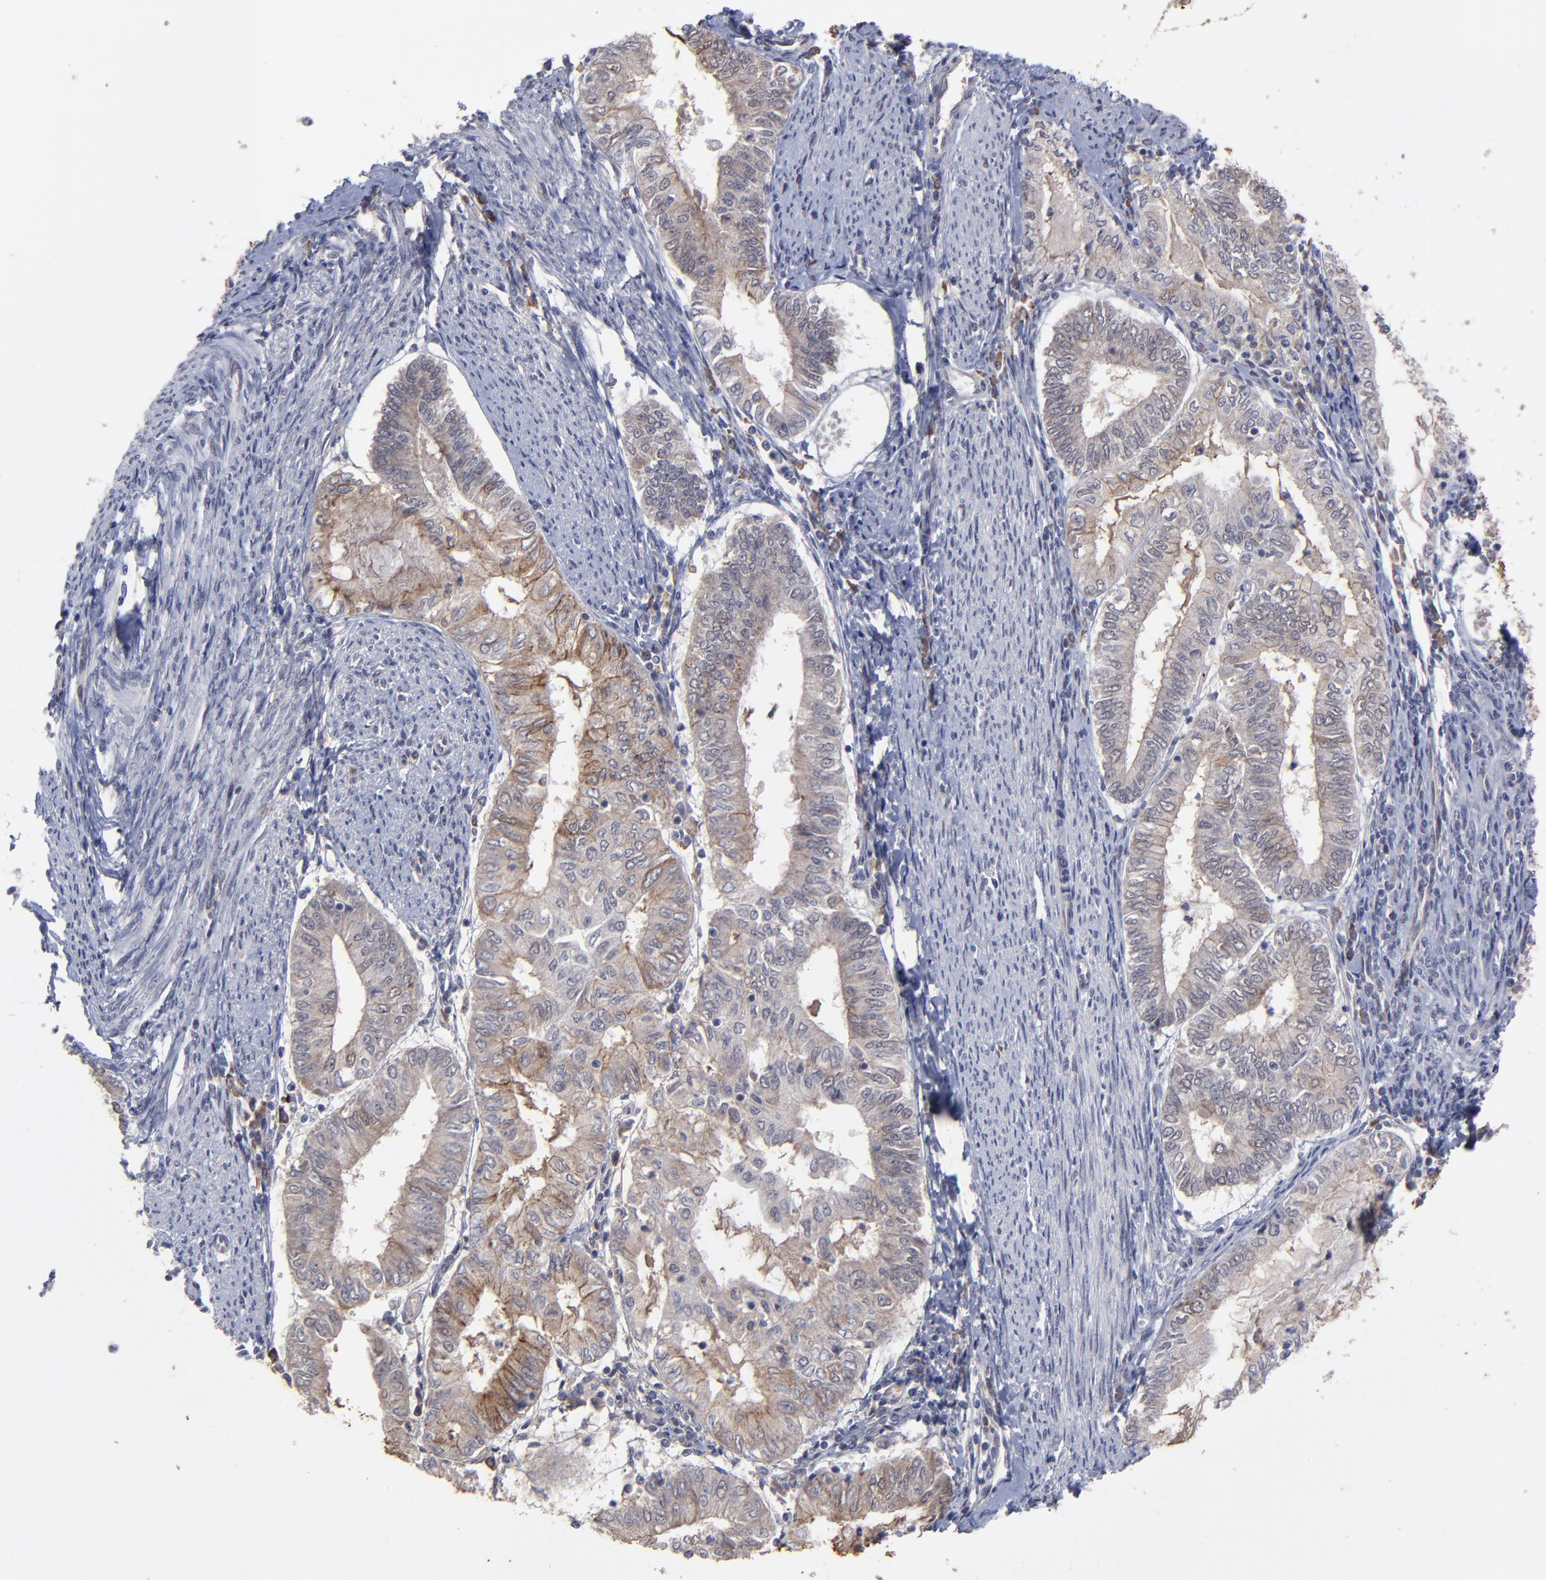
{"staining": {"intensity": "weak", "quantity": ">75%", "location": "cytoplasmic/membranous"}, "tissue": "endometrial cancer", "cell_type": "Tumor cells", "image_type": "cancer", "snomed": [{"axis": "morphology", "description": "Adenocarcinoma, NOS"}, {"axis": "topography", "description": "Endometrium"}], "caption": "Immunohistochemical staining of human endometrial adenocarcinoma shows weak cytoplasmic/membranous protein expression in approximately >75% of tumor cells. The staining was performed using DAB to visualize the protein expression in brown, while the nuclei were stained in blue with hematoxylin (Magnification: 20x).", "gene": "CHL1", "patient": {"sex": "female", "age": 66}}